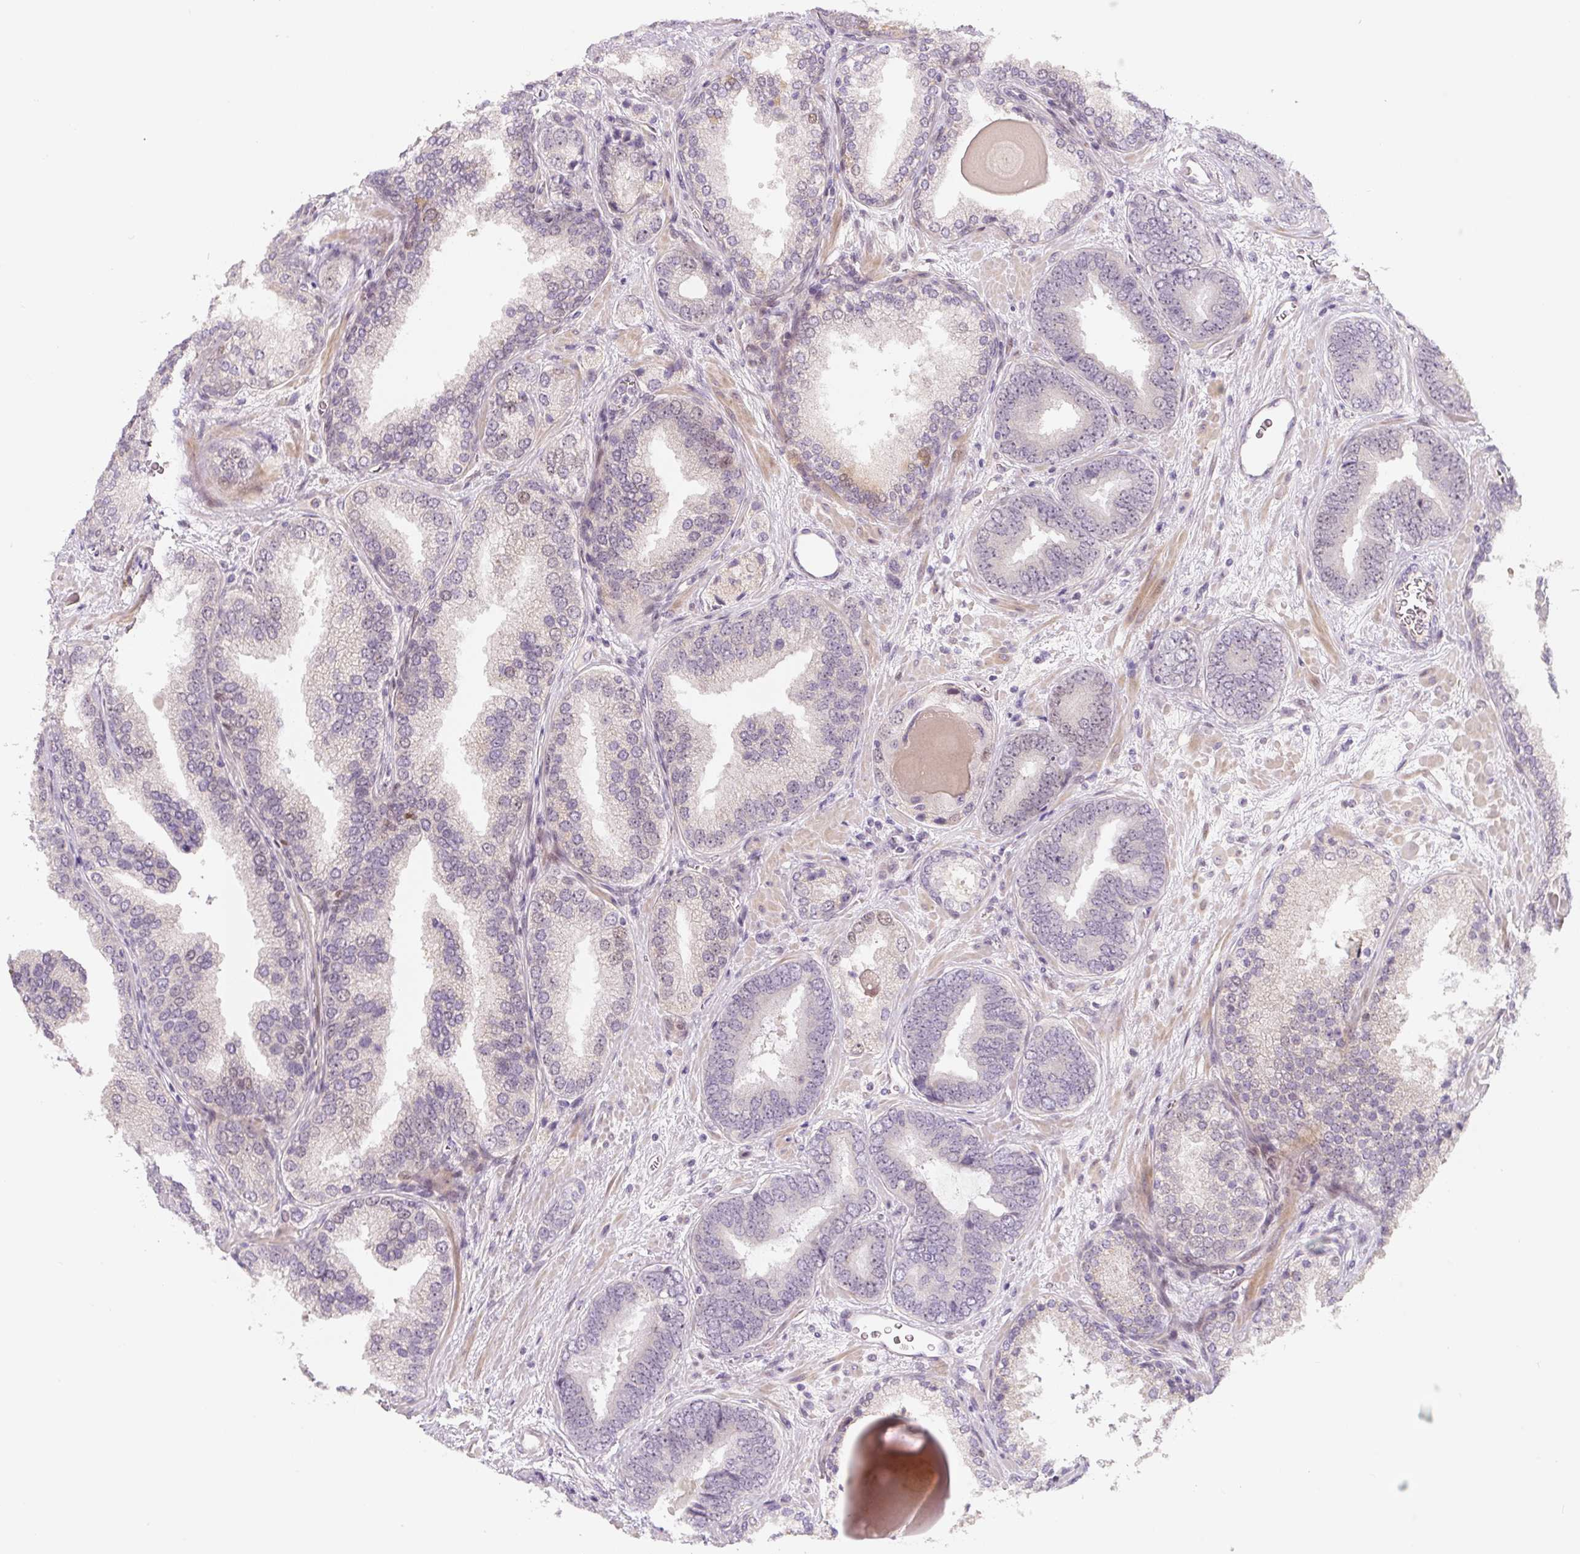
{"staining": {"intensity": "weak", "quantity": "<25%", "location": "nuclear"}, "tissue": "prostate cancer", "cell_type": "Tumor cells", "image_type": "cancer", "snomed": [{"axis": "morphology", "description": "Adenocarcinoma, High grade"}, {"axis": "topography", "description": "Prostate"}], "caption": "A photomicrograph of prostate adenocarcinoma (high-grade) stained for a protein exhibits no brown staining in tumor cells. (Stains: DAB (3,3'-diaminobenzidine) immunohistochemistry with hematoxylin counter stain, Microscopy: brightfield microscopy at high magnification).", "gene": "PWWP3B", "patient": {"sex": "male", "age": 63}}